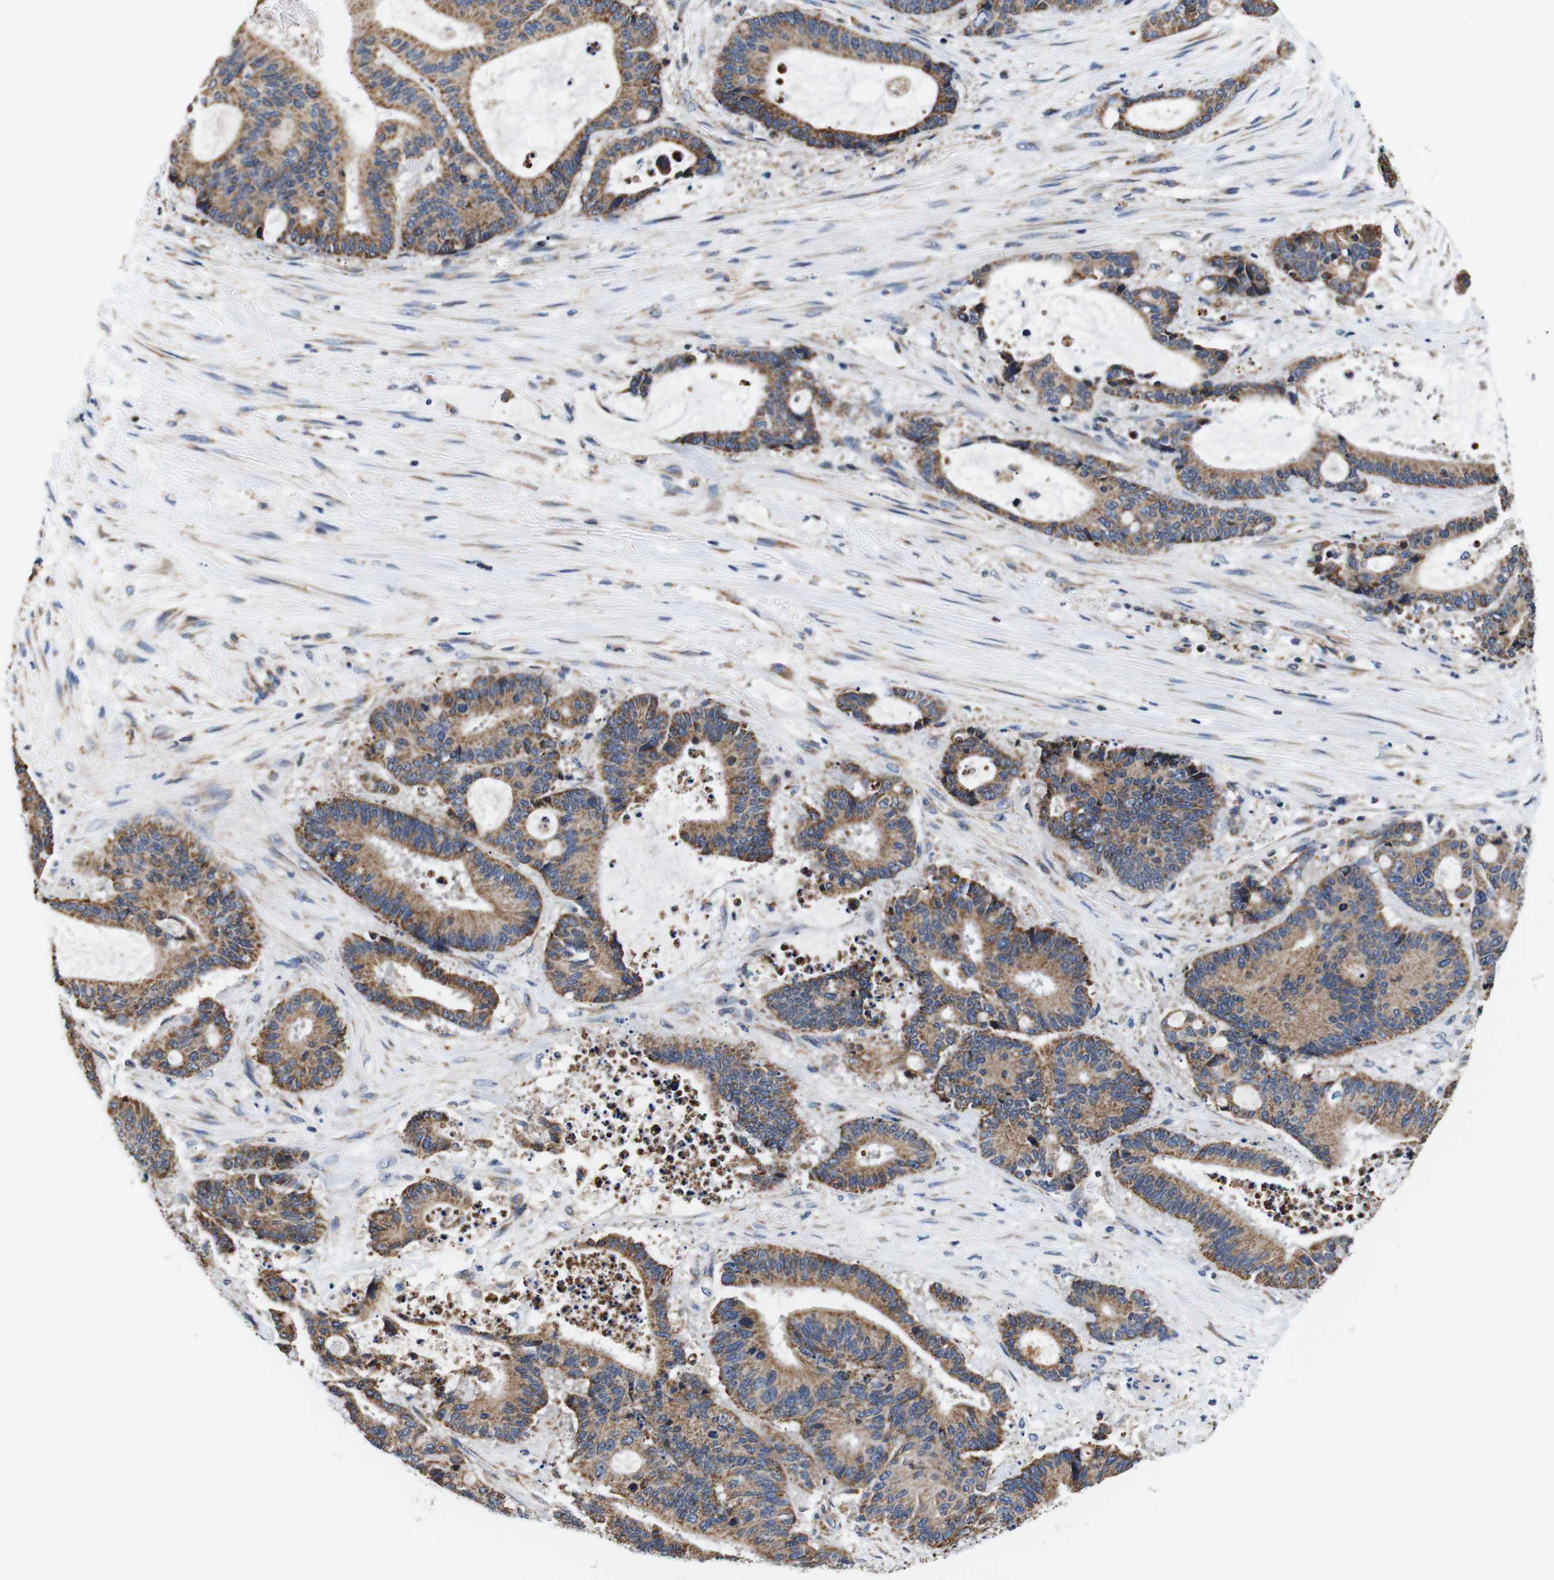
{"staining": {"intensity": "moderate", "quantity": ">75%", "location": "cytoplasmic/membranous"}, "tissue": "liver cancer", "cell_type": "Tumor cells", "image_type": "cancer", "snomed": [{"axis": "morphology", "description": "Normal tissue, NOS"}, {"axis": "morphology", "description": "Cholangiocarcinoma"}, {"axis": "topography", "description": "Liver"}, {"axis": "topography", "description": "Peripheral nerve tissue"}], "caption": "This micrograph reveals IHC staining of human cholangiocarcinoma (liver), with medium moderate cytoplasmic/membranous expression in approximately >75% of tumor cells.", "gene": "LRP4", "patient": {"sex": "female", "age": 73}}